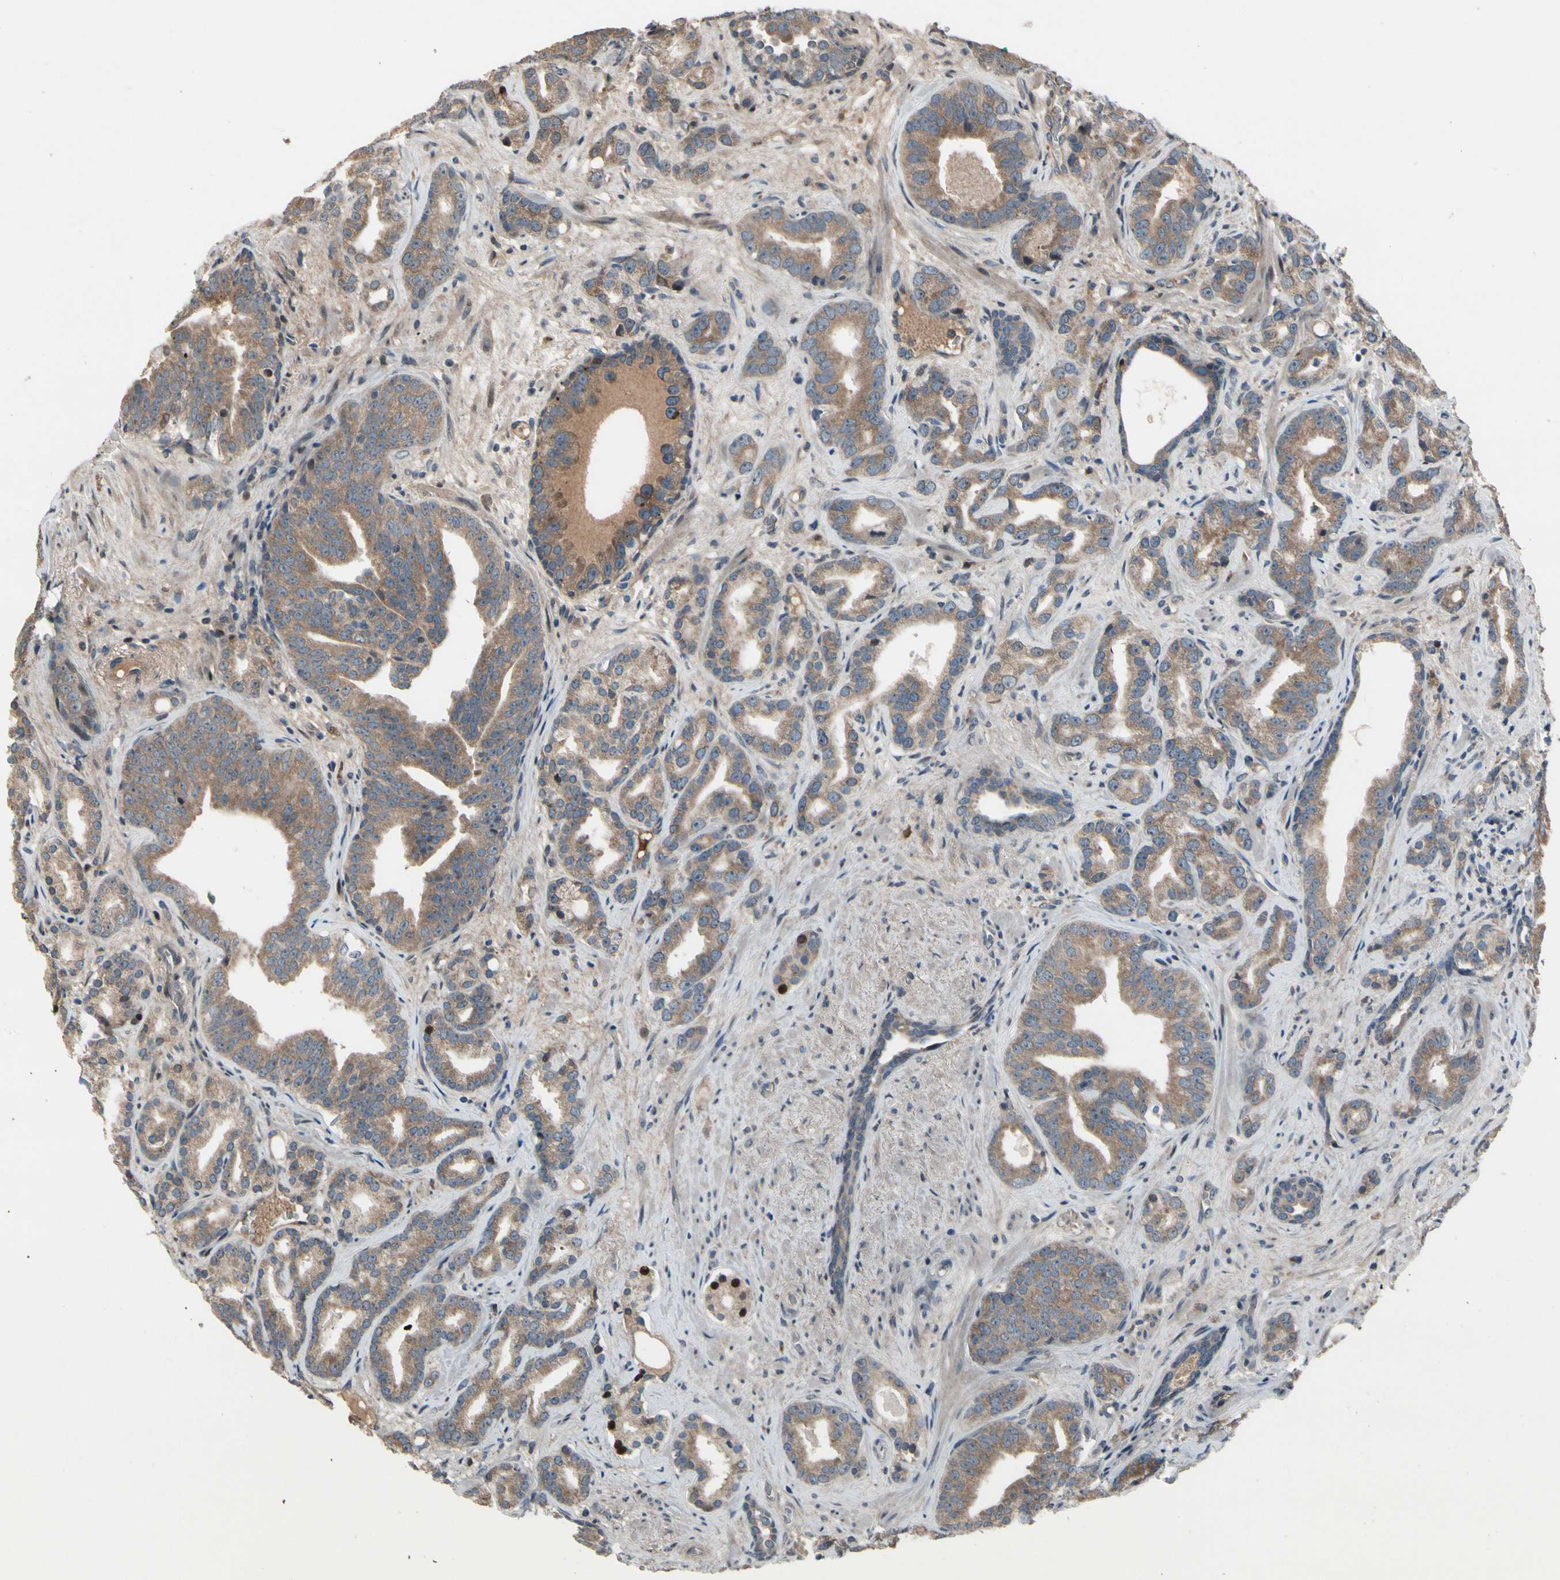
{"staining": {"intensity": "moderate", "quantity": ">75%", "location": "cytoplasmic/membranous"}, "tissue": "prostate cancer", "cell_type": "Tumor cells", "image_type": "cancer", "snomed": [{"axis": "morphology", "description": "Adenocarcinoma, Low grade"}, {"axis": "topography", "description": "Prostate"}], "caption": "Immunohistochemistry (IHC) micrograph of prostate cancer stained for a protein (brown), which reveals medium levels of moderate cytoplasmic/membranous staining in about >75% of tumor cells.", "gene": "SNX29", "patient": {"sex": "male", "age": 63}}